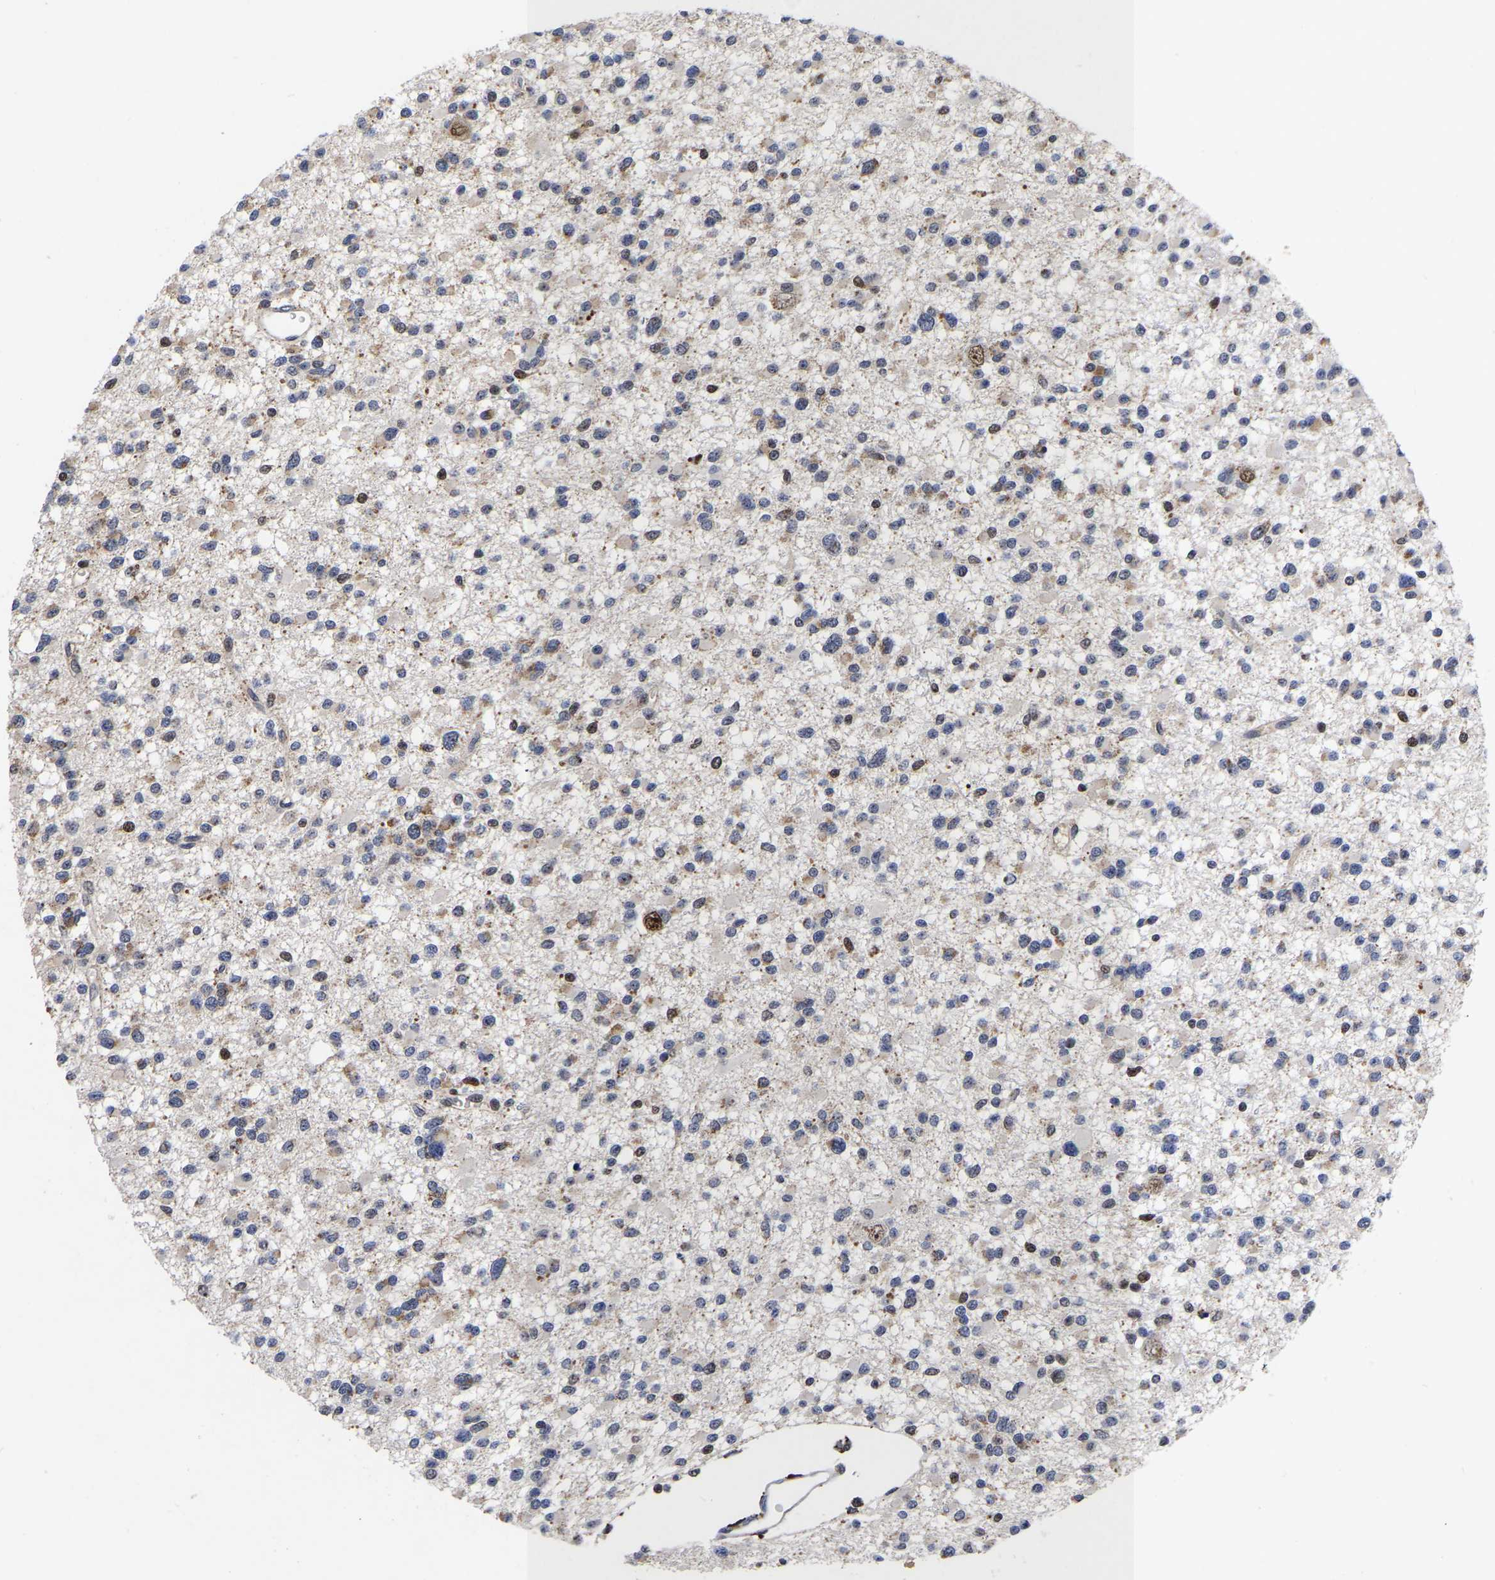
{"staining": {"intensity": "weak", "quantity": "<25%", "location": "cytoplasmic/membranous"}, "tissue": "glioma", "cell_type": "Tumor cells", "image_type": "cancer", "snomed": [{"axis": "morphology", "description": "Glioma, malignant, Low grade"}, {"axis": "topography", "description": "Brain"}], "caption": "High power microscopy image of an IHC image of glioma, revealing no significant positivity in tumor cells.", "gene": "JUNB", "patient": {"sex": "female", "age": 22}}